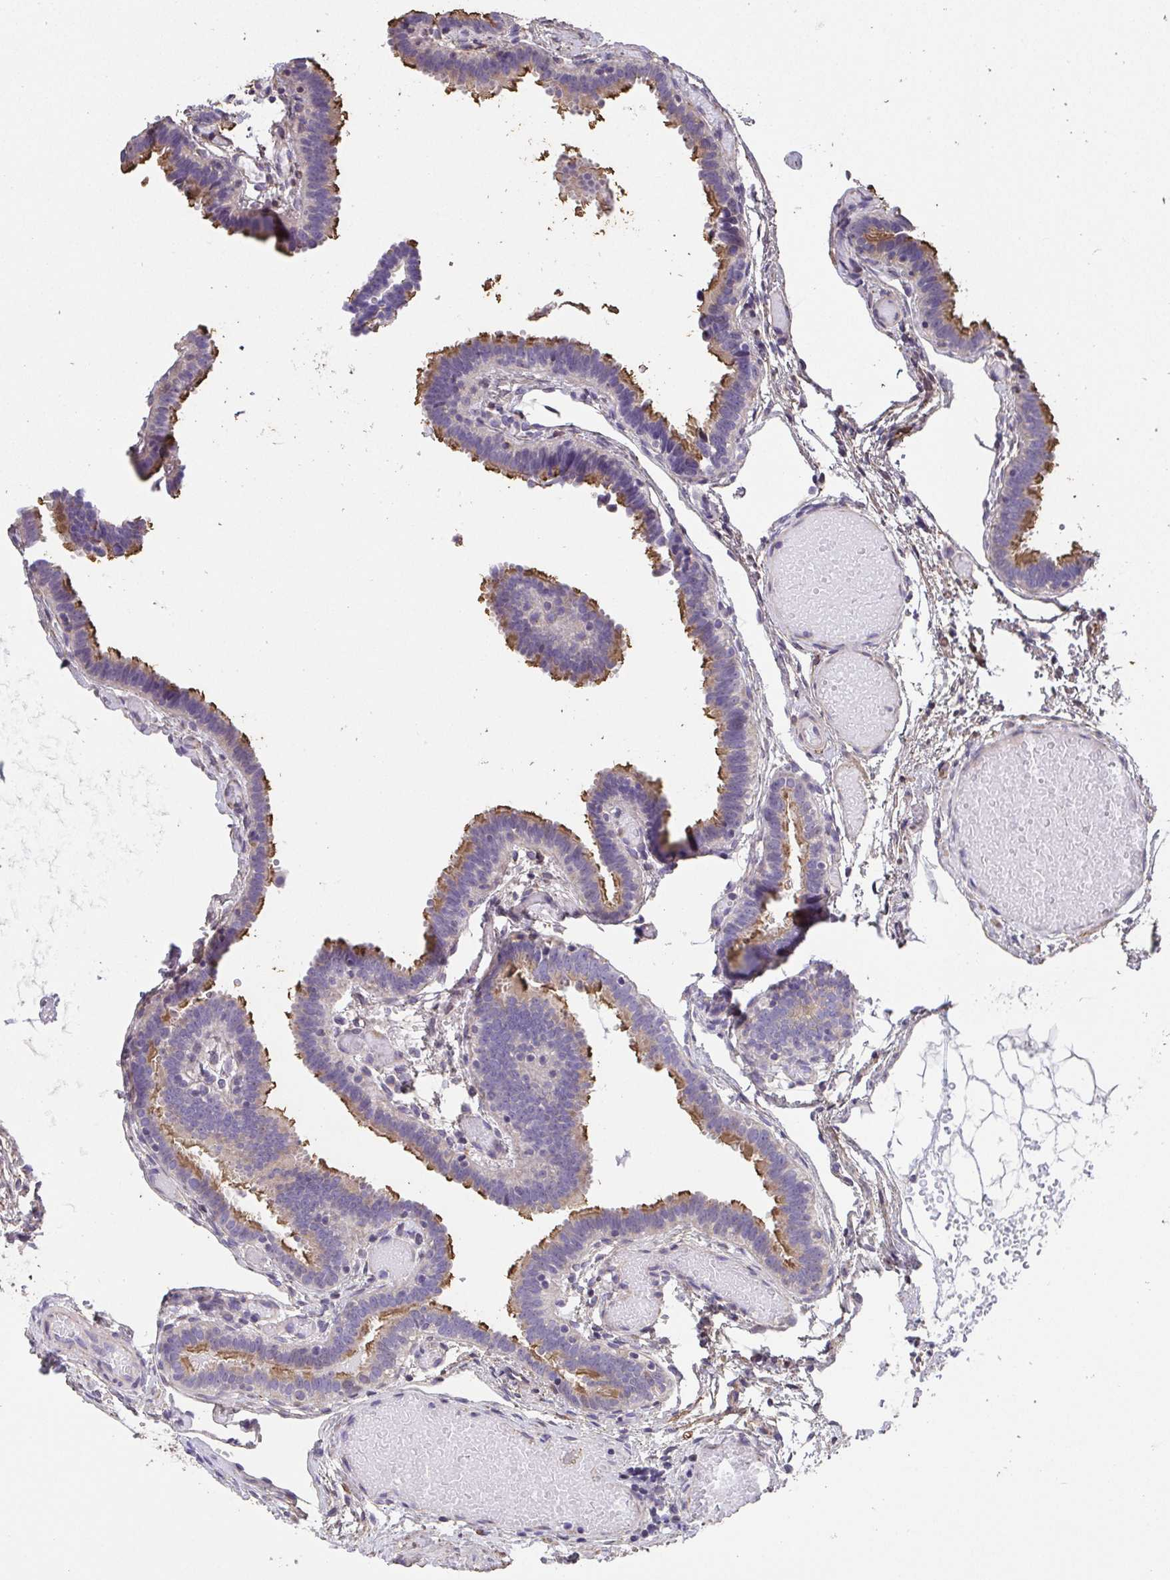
{"staining": {"intensity": "strong", "quantity": "25%-75%", "location": "cytoplasmic/membranous"}, "tissue": "fallopian tube", "cell_type": "Glandular cells", "image_type": "normal", "snomed": [{"axis": "morphology", "description": "Normal tissue, NOS"}, {"axis": "topography", "description": "Fallopian tube"}], "caption": "Strong cytoplasmic/membranous staining is present in about 25%-75% of glandular cells in benign fallopian tube. The staining is performed using DAB (3,3'-diaminobenzidine) brown chromogen to label protein expression. The nuclei are counter-stained blue using hematoxylin.", "gene": "RUNDC3B", "patient": {"sex": "female", "age": 37}}